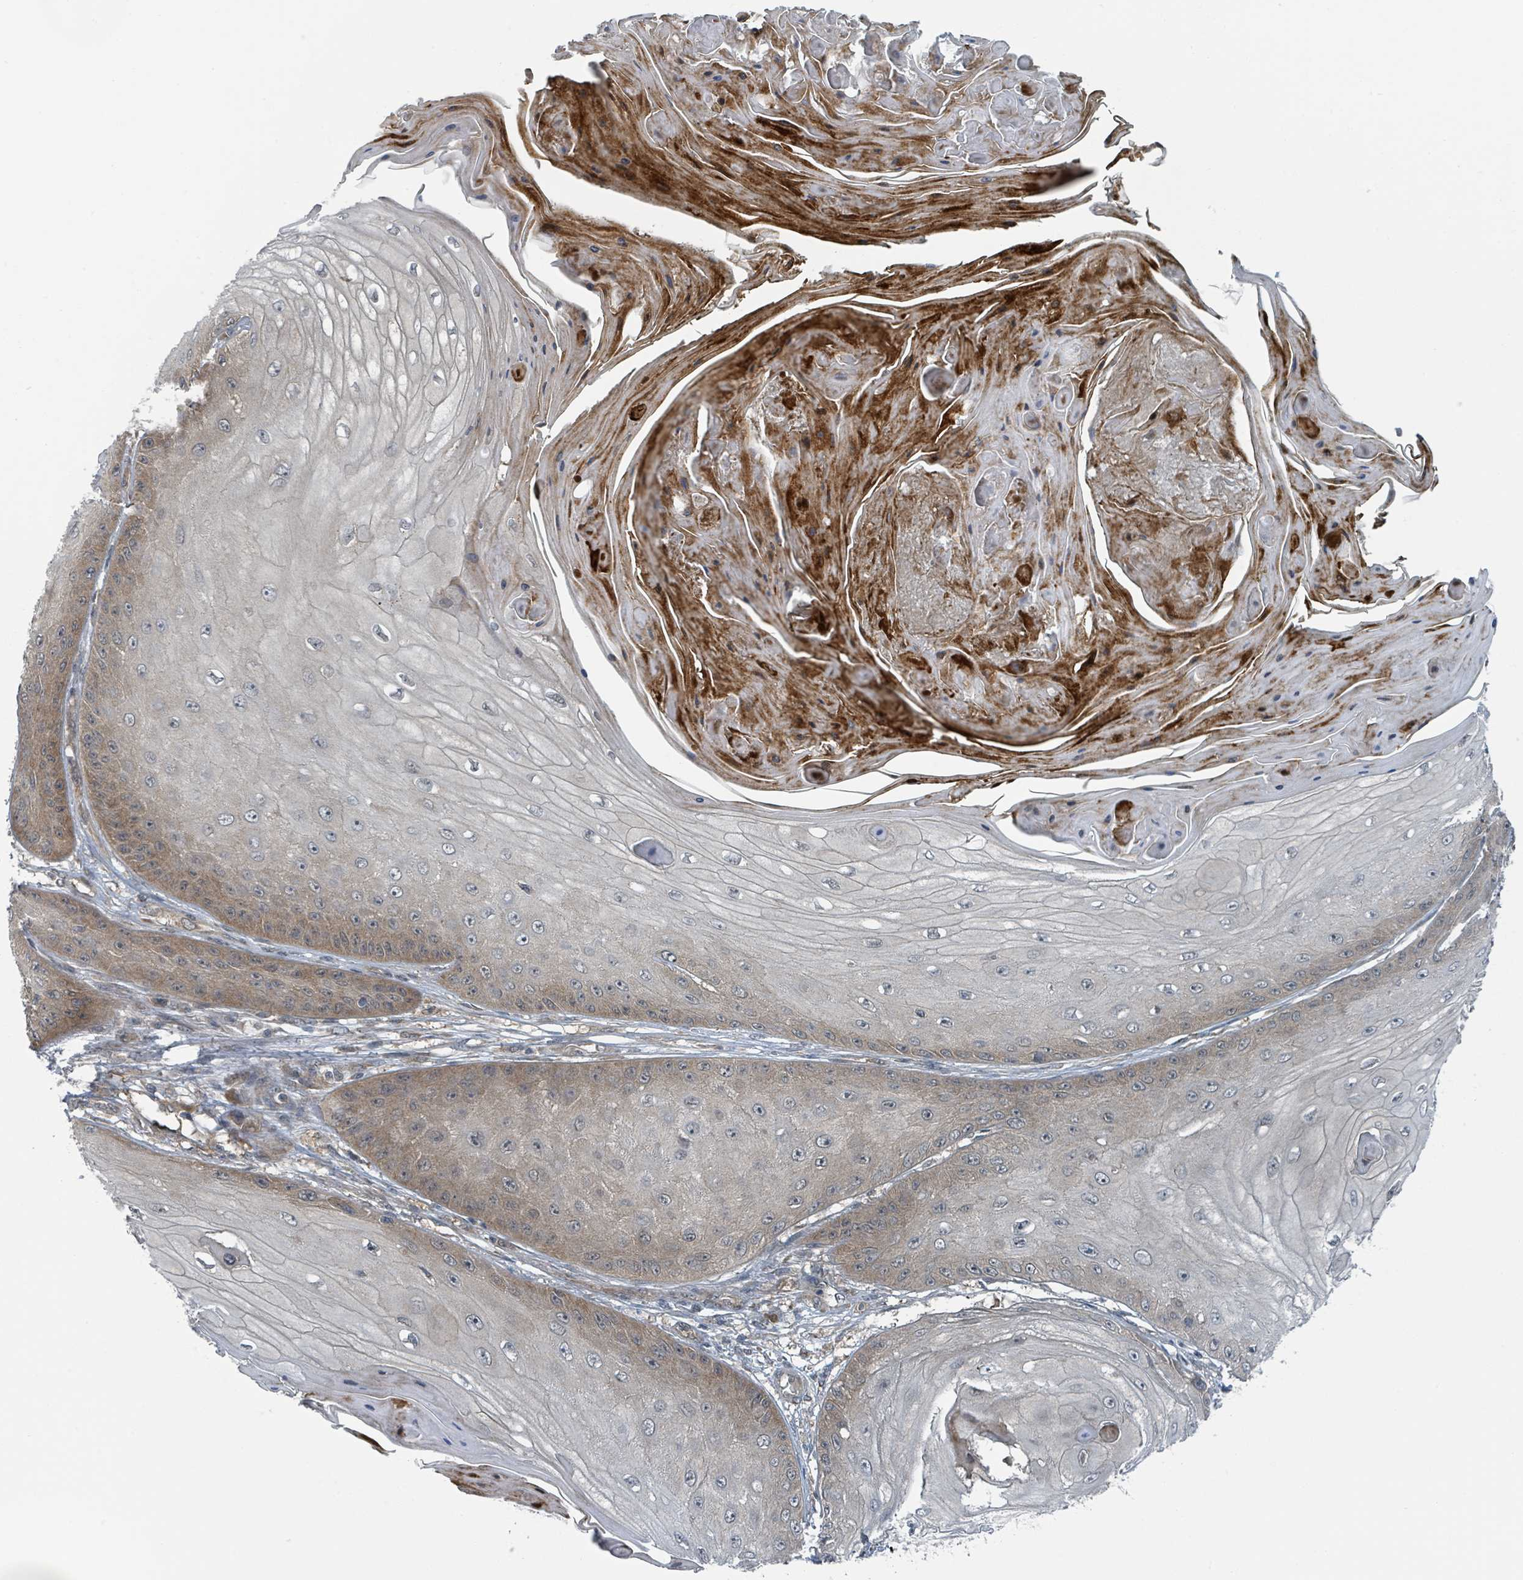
{"staining": {"intensity": "moderate", "quantity": "25%-75%", "location": "cytoplasmic/membranous"}, "tissue": "skin cancer", "cell_type": "Tumor cells", "image_type": "cancer", "snomed": [{"axis": "morphology", "description": "Squamous cell carcinoma, NOS"}, {"axis": "topography", "description": "Skin"}], "caption": "Immunohistochemical staining of skin cancer (squamous cell carcinoma) reveals medium levels of moderate cytoplasmic/membranous protein expression in approximately 25%-75% of tumor cells. Nuclei are stained in blue.", "gene": "GOLGA7", "patient": {"sex": "male", "age": 70}}